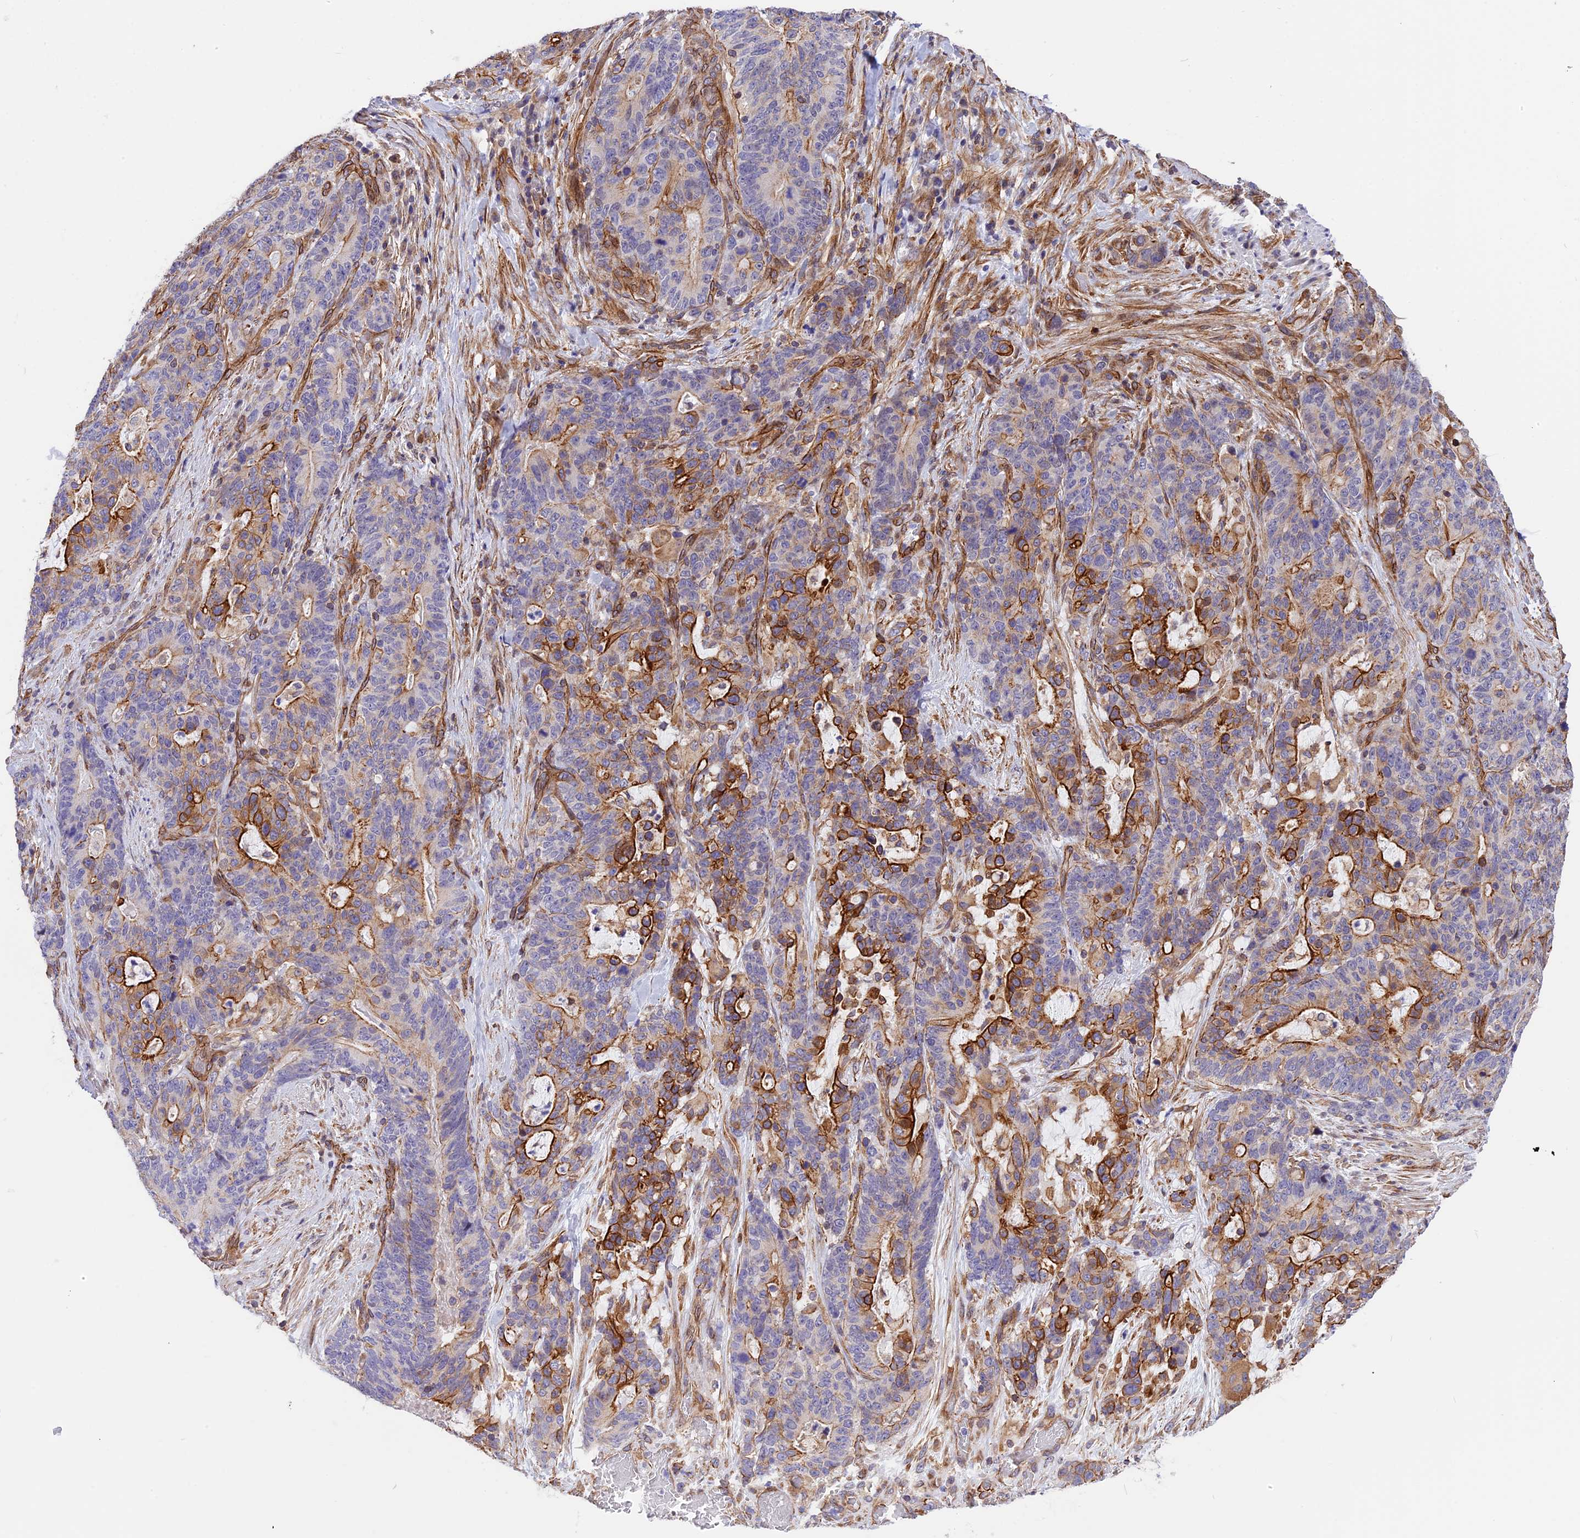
{"staining": {"intensity": "strong", "quantity": "25%-75%", "location": "cytoplasmic/membranous"}, "tissue": "stomach cancer", "cell_type": "Tumor cells", "image_type": "cancer", "snomed": [{"axis": "morphology", "description": "Normal tissue, NOS"}, {"axis": "morphology", "description": "Adenocarcinoma, NOS"}, {"axis": "topography", "description": "Stomach"}], "caption": "About 25%-75% of tumor cells in human stomach cancer display strong cytoplasmic/membranous protein expression as visualized by brown immunohistochemical staining.", "gene": "R3HDM4", "patient": {"sex": "female", "age": 64}}